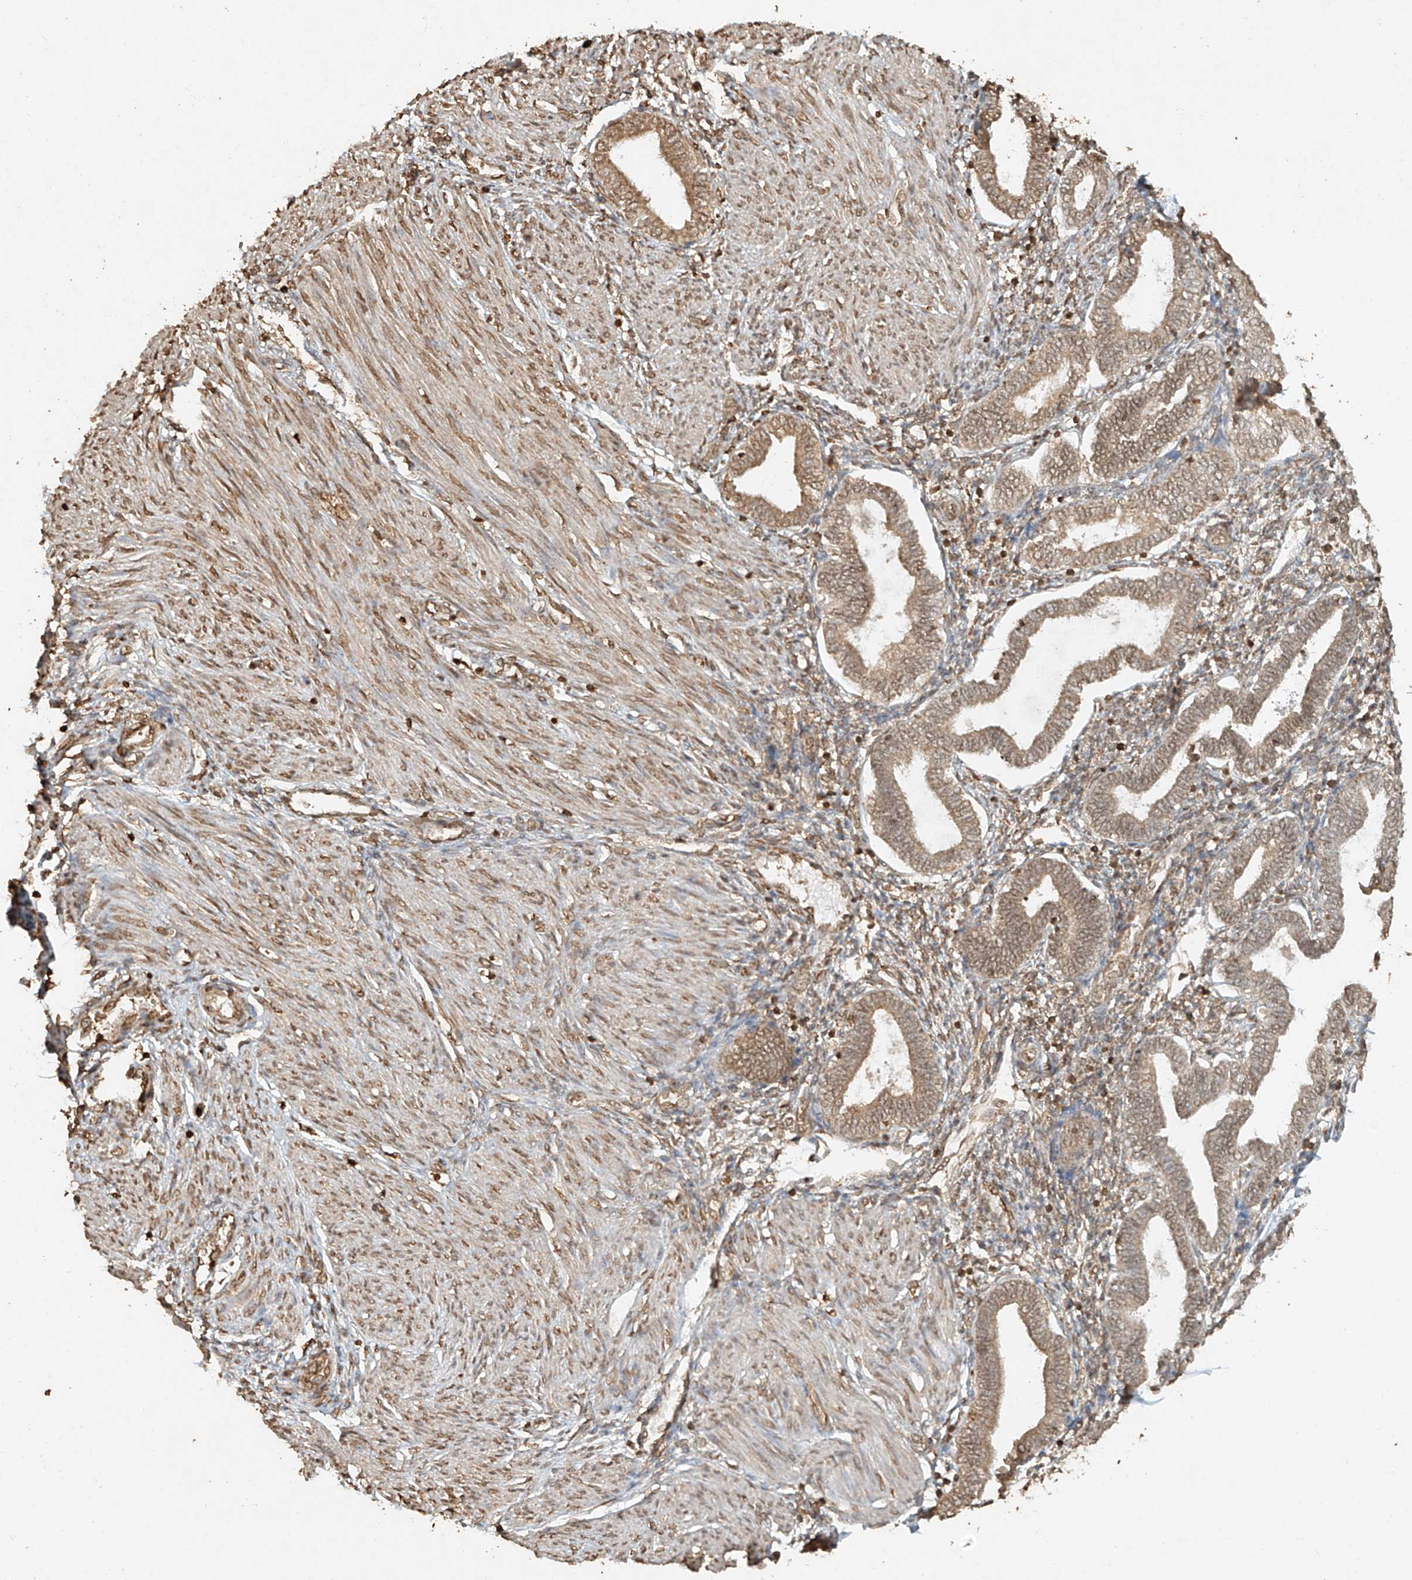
{"staining": {"intensity": "weak", "quantity": ">75%", "location": "cytoplasmic/membranous,nuclear"}, "tissue": "endometrium", "cell_type": "Cells in endometrial stroma", "image_type": "normal", "snomed": [{"axis": "morphology", "description": "Normal tissue, NOS"}, {"axis": "topography", "description": "Endometrium"}], "caption": "Brown immunohistochemical staining in unremarkable human endometrium shows weak cytoplasmic/membranous,nuclear positivity in about >75% of cells in endometrial stroma.", "gene": "TIGAR", "patient": {"sex": "female", "age": 53}}